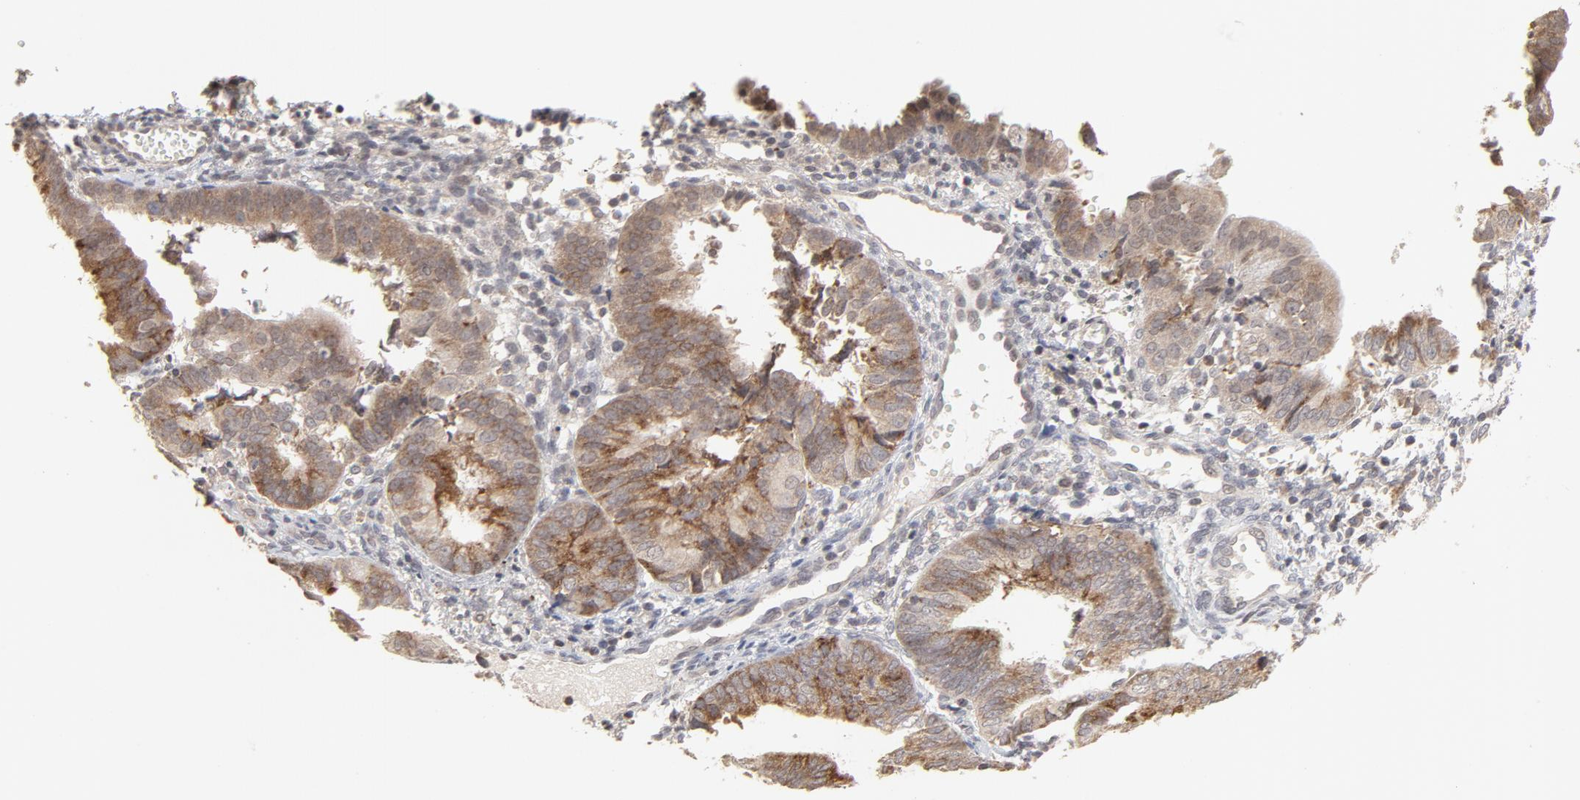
{"staining": {"intensity": "weak", "quantity": ">75%", "location": "cytoplasmic/membranous"}, "tissue": "endometrial cancer", "cell_type": "Tumor cells", "image_type": "cancer", "snomed": [{"axis": "morphology", "description": "Adenocarcinoma, NOS"}, {"axis": "topography", "description": "Endometrium"}], "caption": "IHC histopathology image of human endometrial cancer stained for a protein (brown), which reveals low levels of weak cytoplasmic/membranous positivity in approximately >75% of tumor cells.", "gene": "ARIH1", "patient": {"sex": "female", "age": 63}}